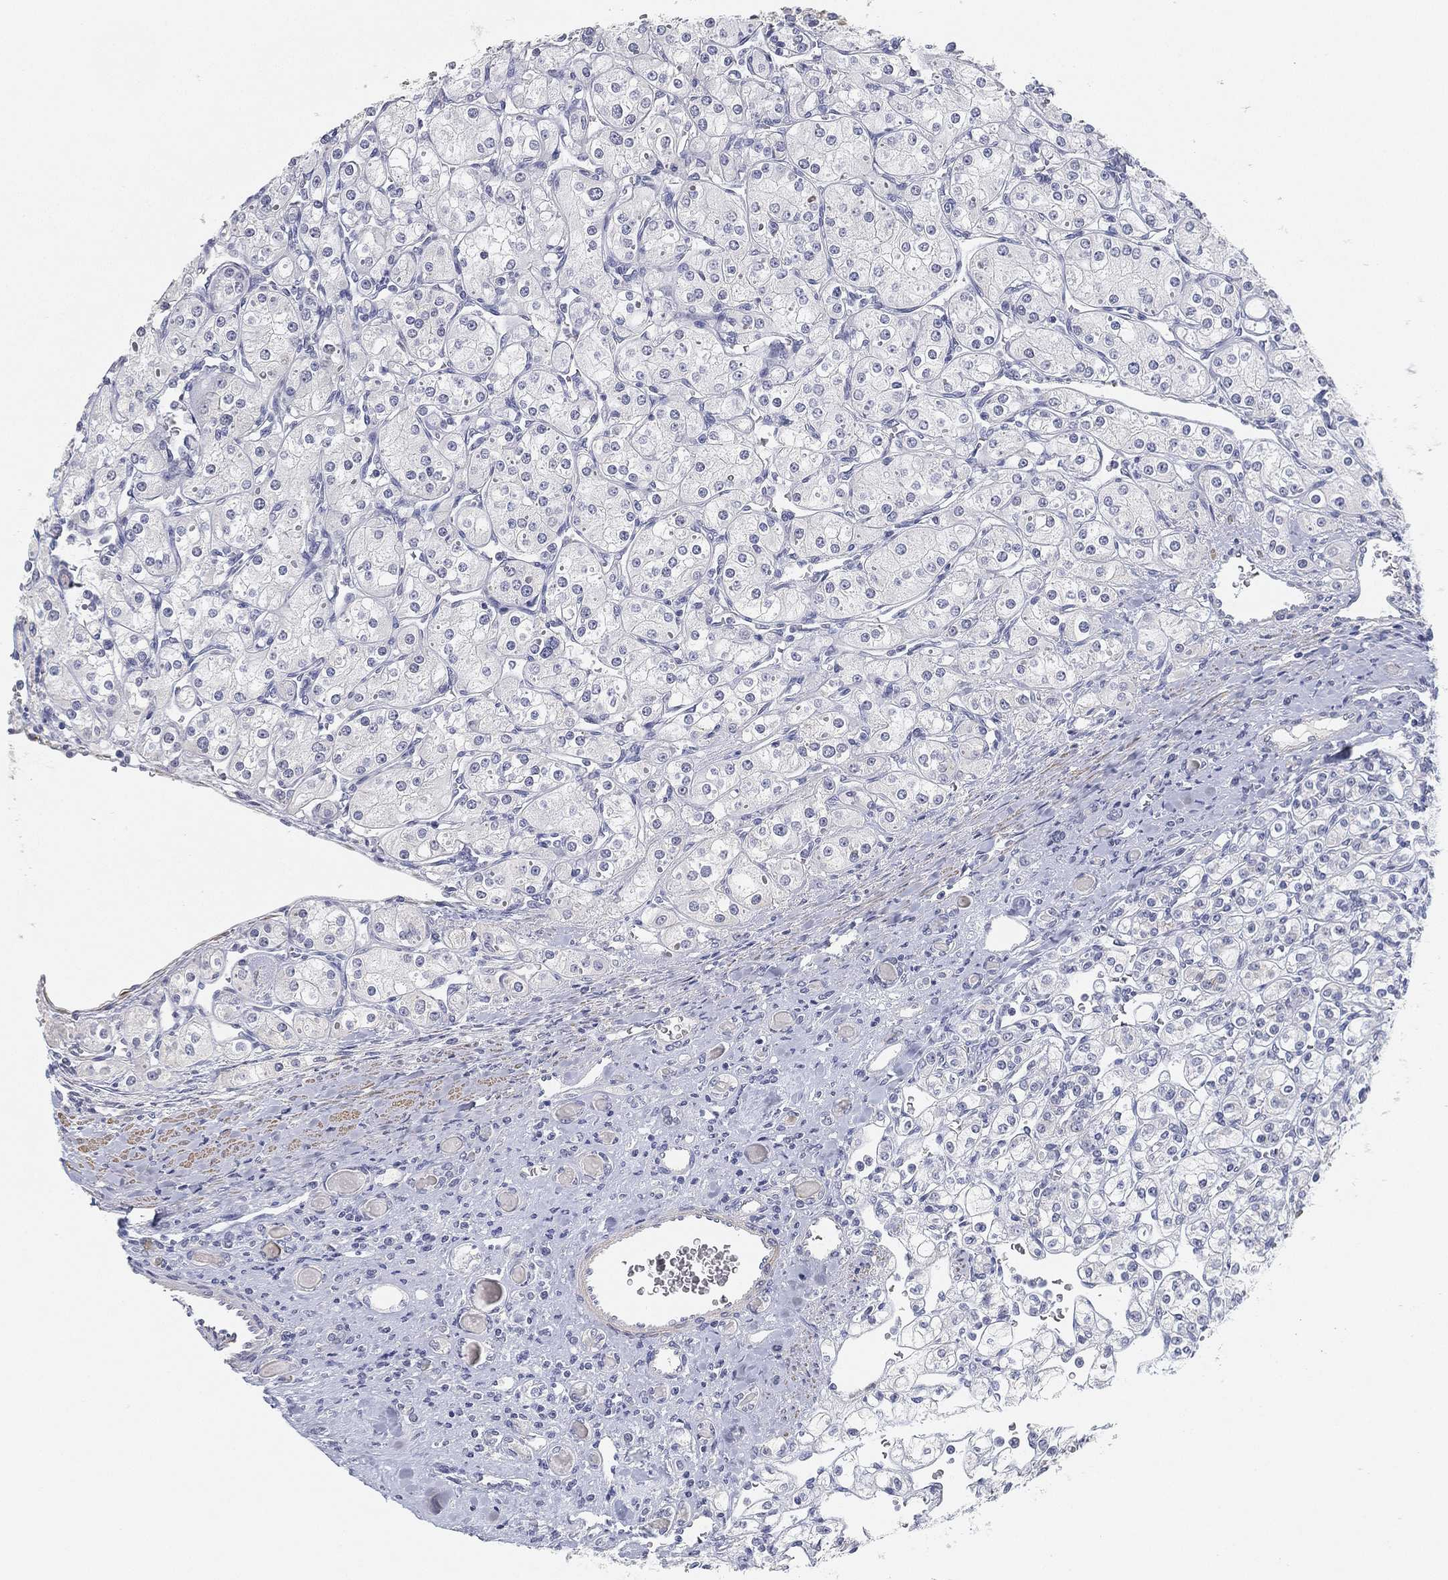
{"staining": {"intensity": "negative", "quantity": "none", "location": "none"}, "tissue": "renal cancer", "cell_type": "Tumor cells", "image_type": "cancer", "snomed": [{"axis": "morphology", "description": "Adenocarcinoma, NOS"}, {"axis": "topography", "description": "Kidney"}], "caption": "This is an immunohistochemistry photomicrograph of human renal cancer (adenocarcinoma). There is no expression in tumor cells.", "gene": "GPR61", "patient": {"sex": "male", "age": 77}}